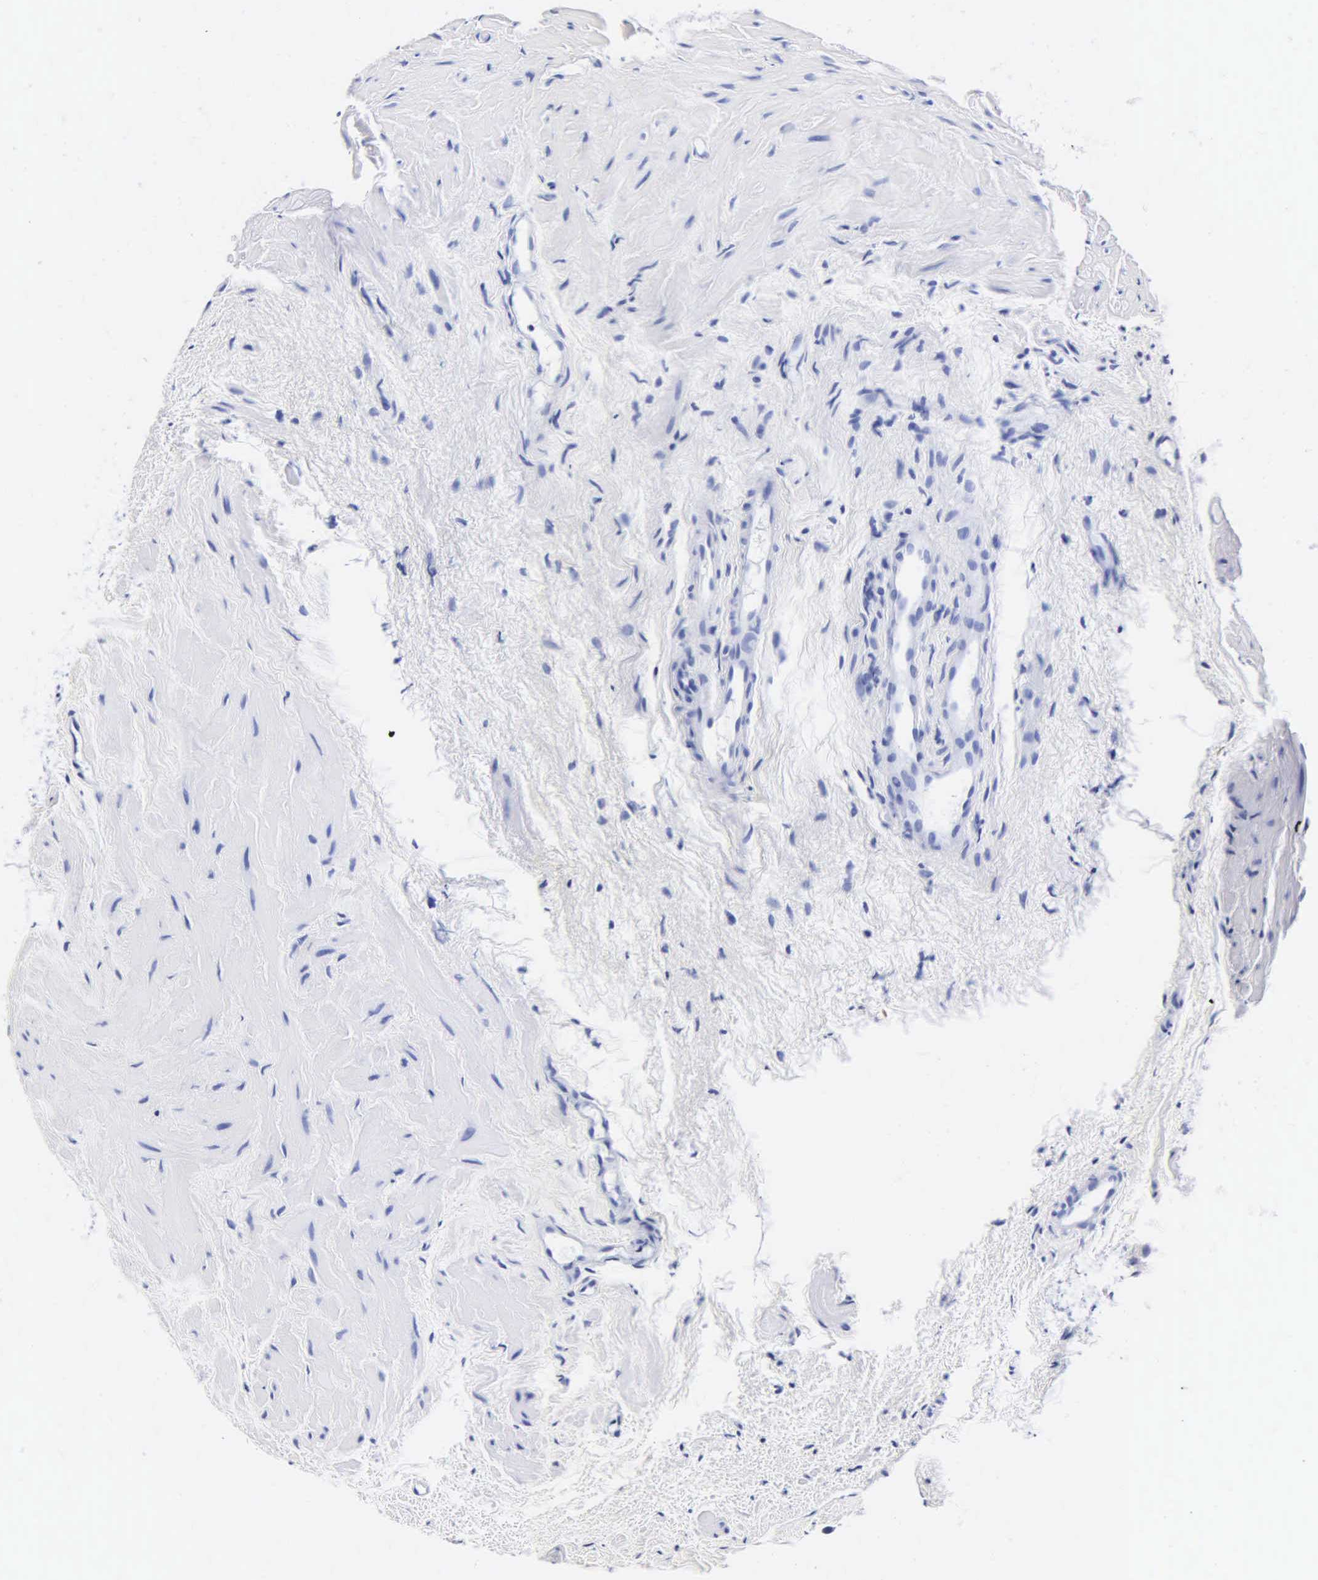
{"staining": {"intensity": "negative", "quantity": "none", "location": "none"}, "tissue": "epididymis", "cell_type": "Glandular cells", "image_type": "normal", "snomed": [{"axis": "morphology", "description": "Normal tissue, NOS"}, {"axis": "topography", "description": "Epididymis"}], "caption": "Immunohistochemical staining of benign epididymis reveals no significant staining in glandular cells.", "gene": "MB", "patient": {"sex": "male", "age": 74}}